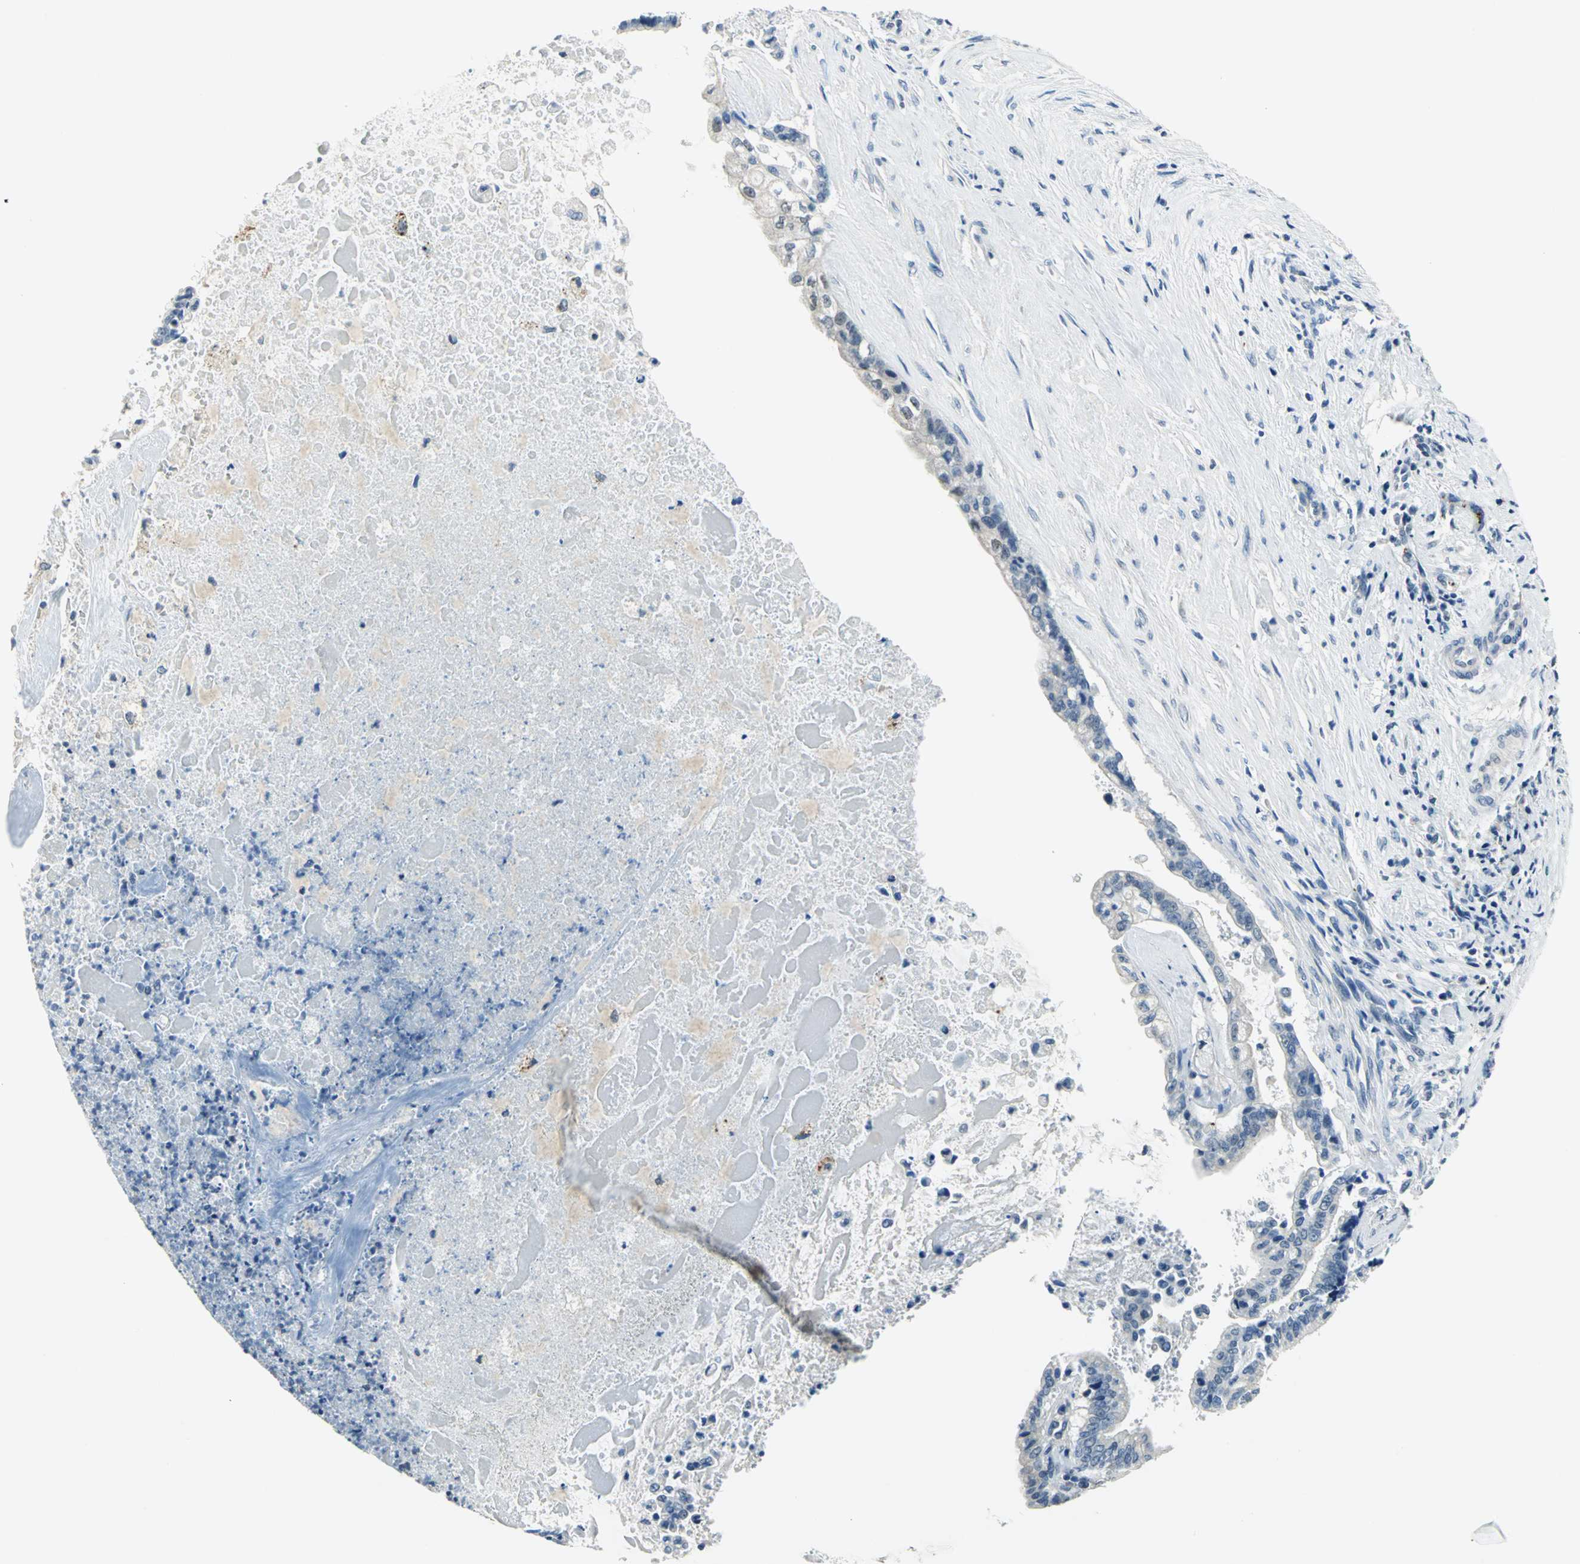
{"staining": {"intensity": "negative", "quantity": "none", "location": "none"}, "tissue": "liver cancer", "cell_type": "Tumor cells", "image_type": "cancer", "snomed": [{"axis": "morphology", "description": "Cholangiocarcinoma"}, {"axis": "topography", "description": "Liver"}], "caption": "Image shows no significant protein staining in tumor cells of liver cholangiocarcinoma.", "gene": "RAD17", "patient": {"sex": "male", "age": 57}}